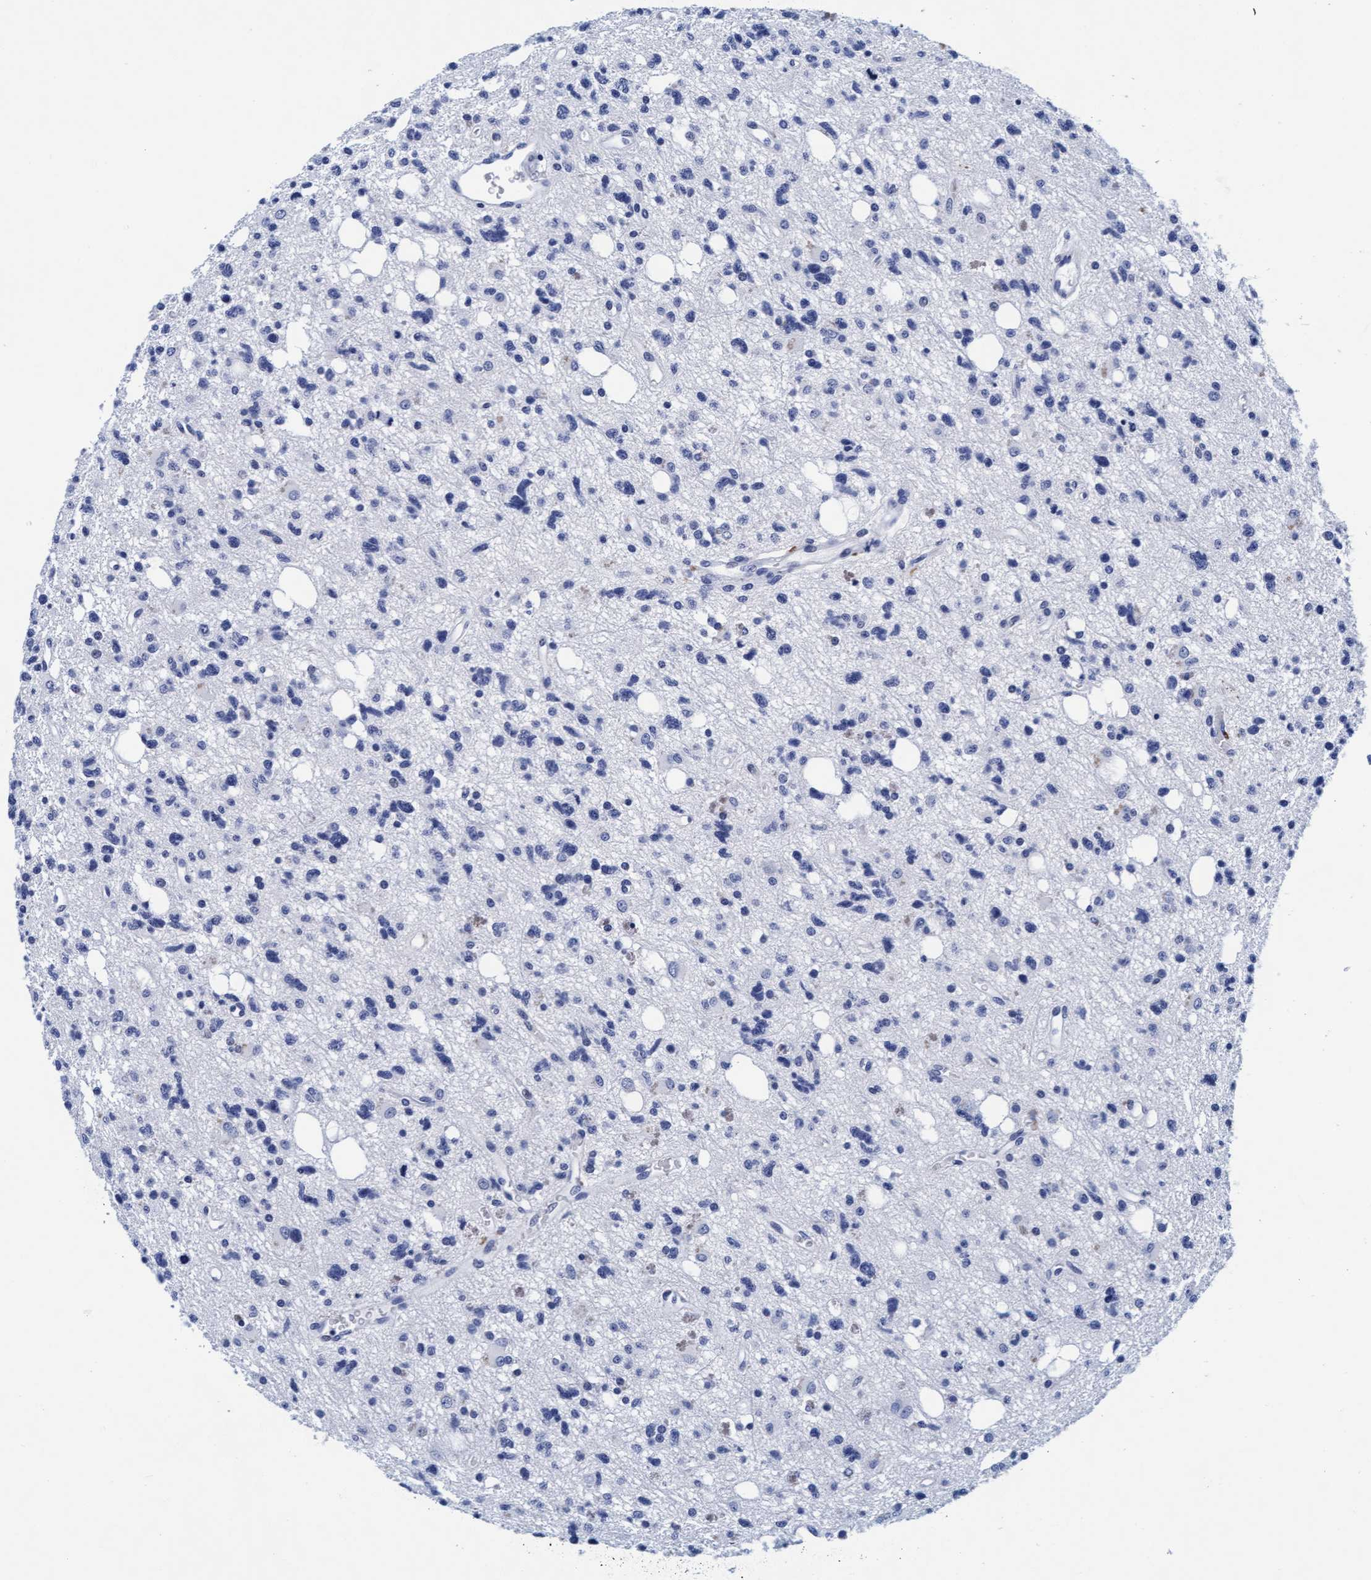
{"staining": {"intensity": "negative", "quantity": "none", "location": "none"}, "tissue": "glioma", "cell_type": "Tumor cells", "image_type": "cancer", "snomed": [{"axis": "morphology", "description": "Glioma, malignant, High grade"}, {"axis": "topography", "description": "Brain"}], "caption": "Immunohistochemistry (IHC) image of malignant glioma (high-grade) stained for a protein (brown), which shows no positivity in tumor cells. (Stains: DAB immunohistochemistry with hematoxylin counter stain, Microscopy: brightfield microscopy at high magnification).", "gene": "ARSG", "patient": {"sex": "female", "age": 62}}